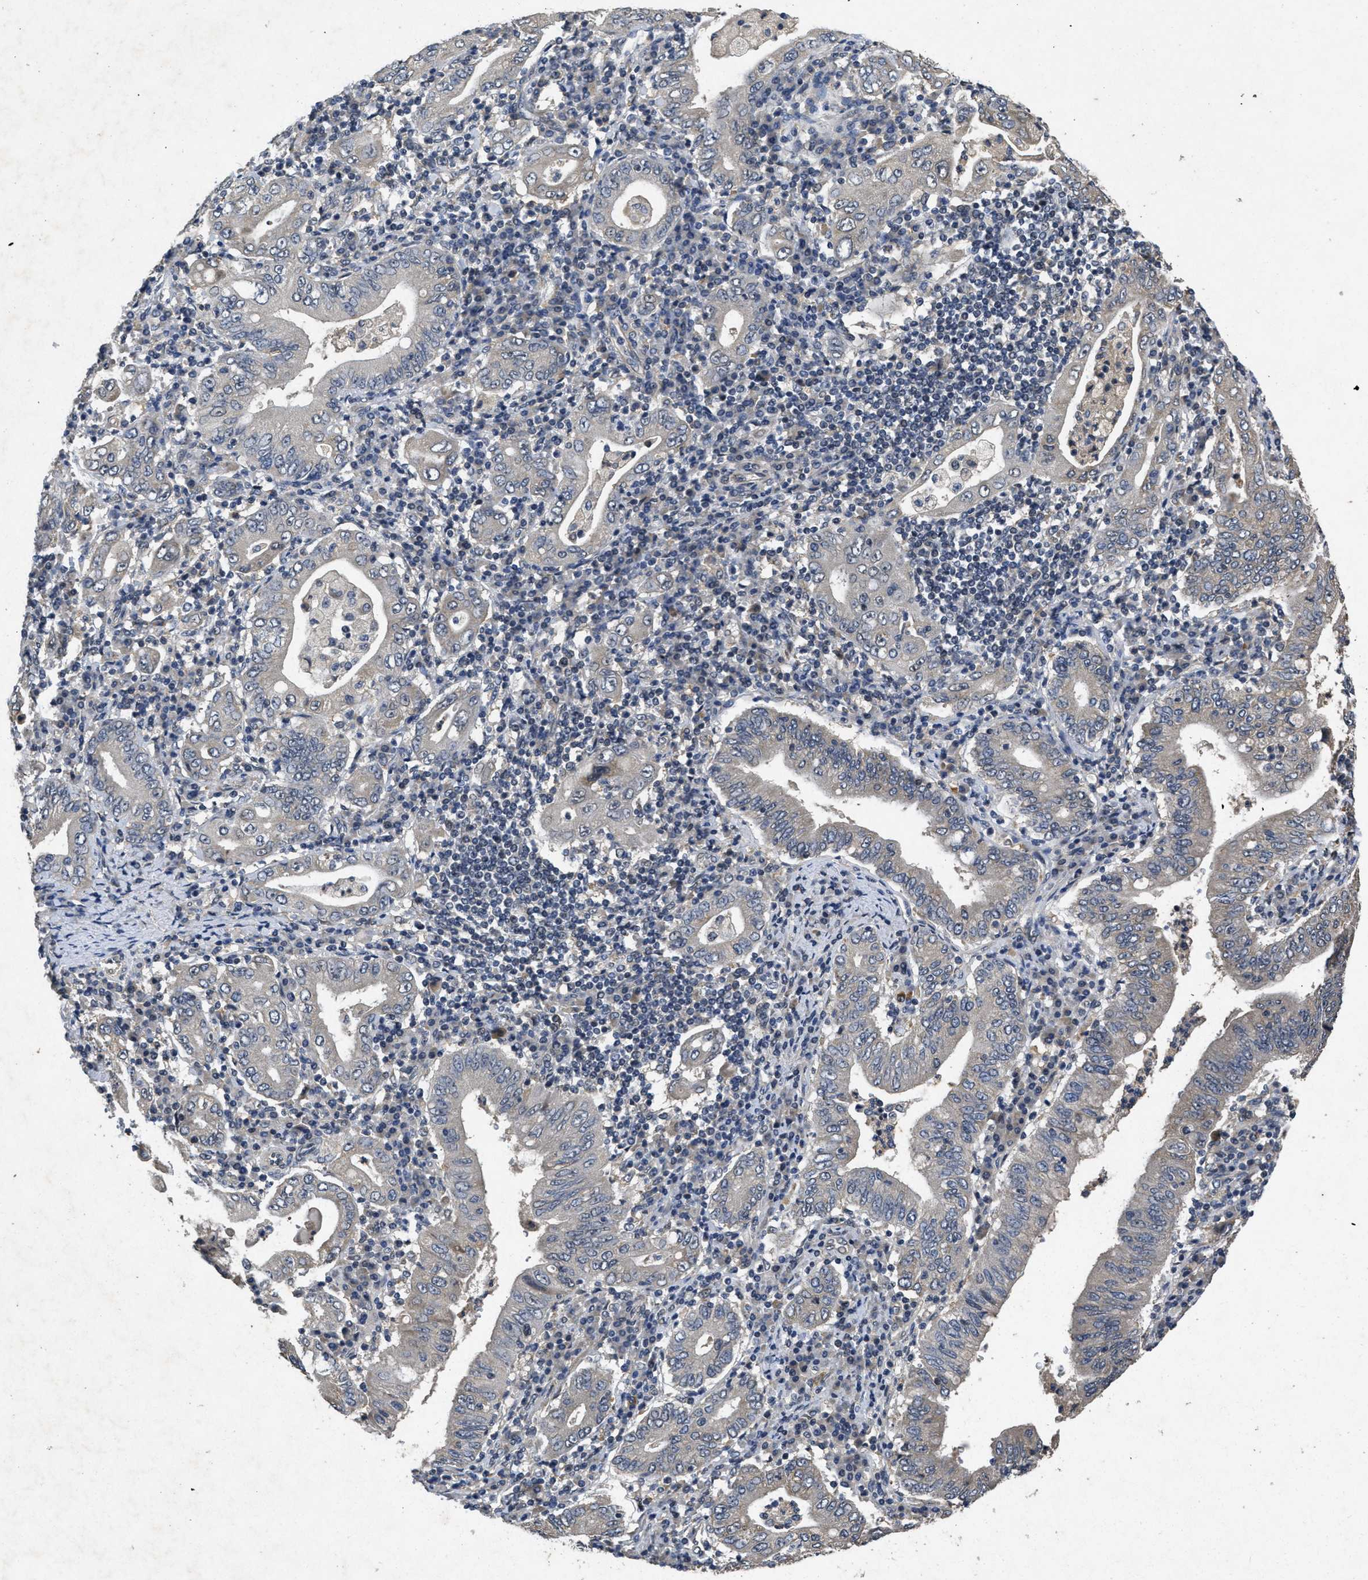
{"staining": {"intensity": "negative", "quantity": "none", "location": "none"}, "tissue": "stomach cancer", "cell_type": "Tumor cells", "image_type": "cancer", "snomed": [{"axis": "morphology", "description": "Normal tissue, NOS"}, {"axis": "morphology", "description": "Adenocarcinoma, NOS"}, {"axis": "topography", "description": "Esophagus"}, {"axis": "topography", "description": "Stomach, upper"}, {"axis": "topography", "description": "Peripheral nerve tissue"}], "caption": "Human adenocarcinoma (stomach) stained for a protein using immunohistochemistry (IHC) demonstrates no positivity in tumor cells.", "gene": "PAPOLG", "patient": {"sex": "male", "age": 62}}